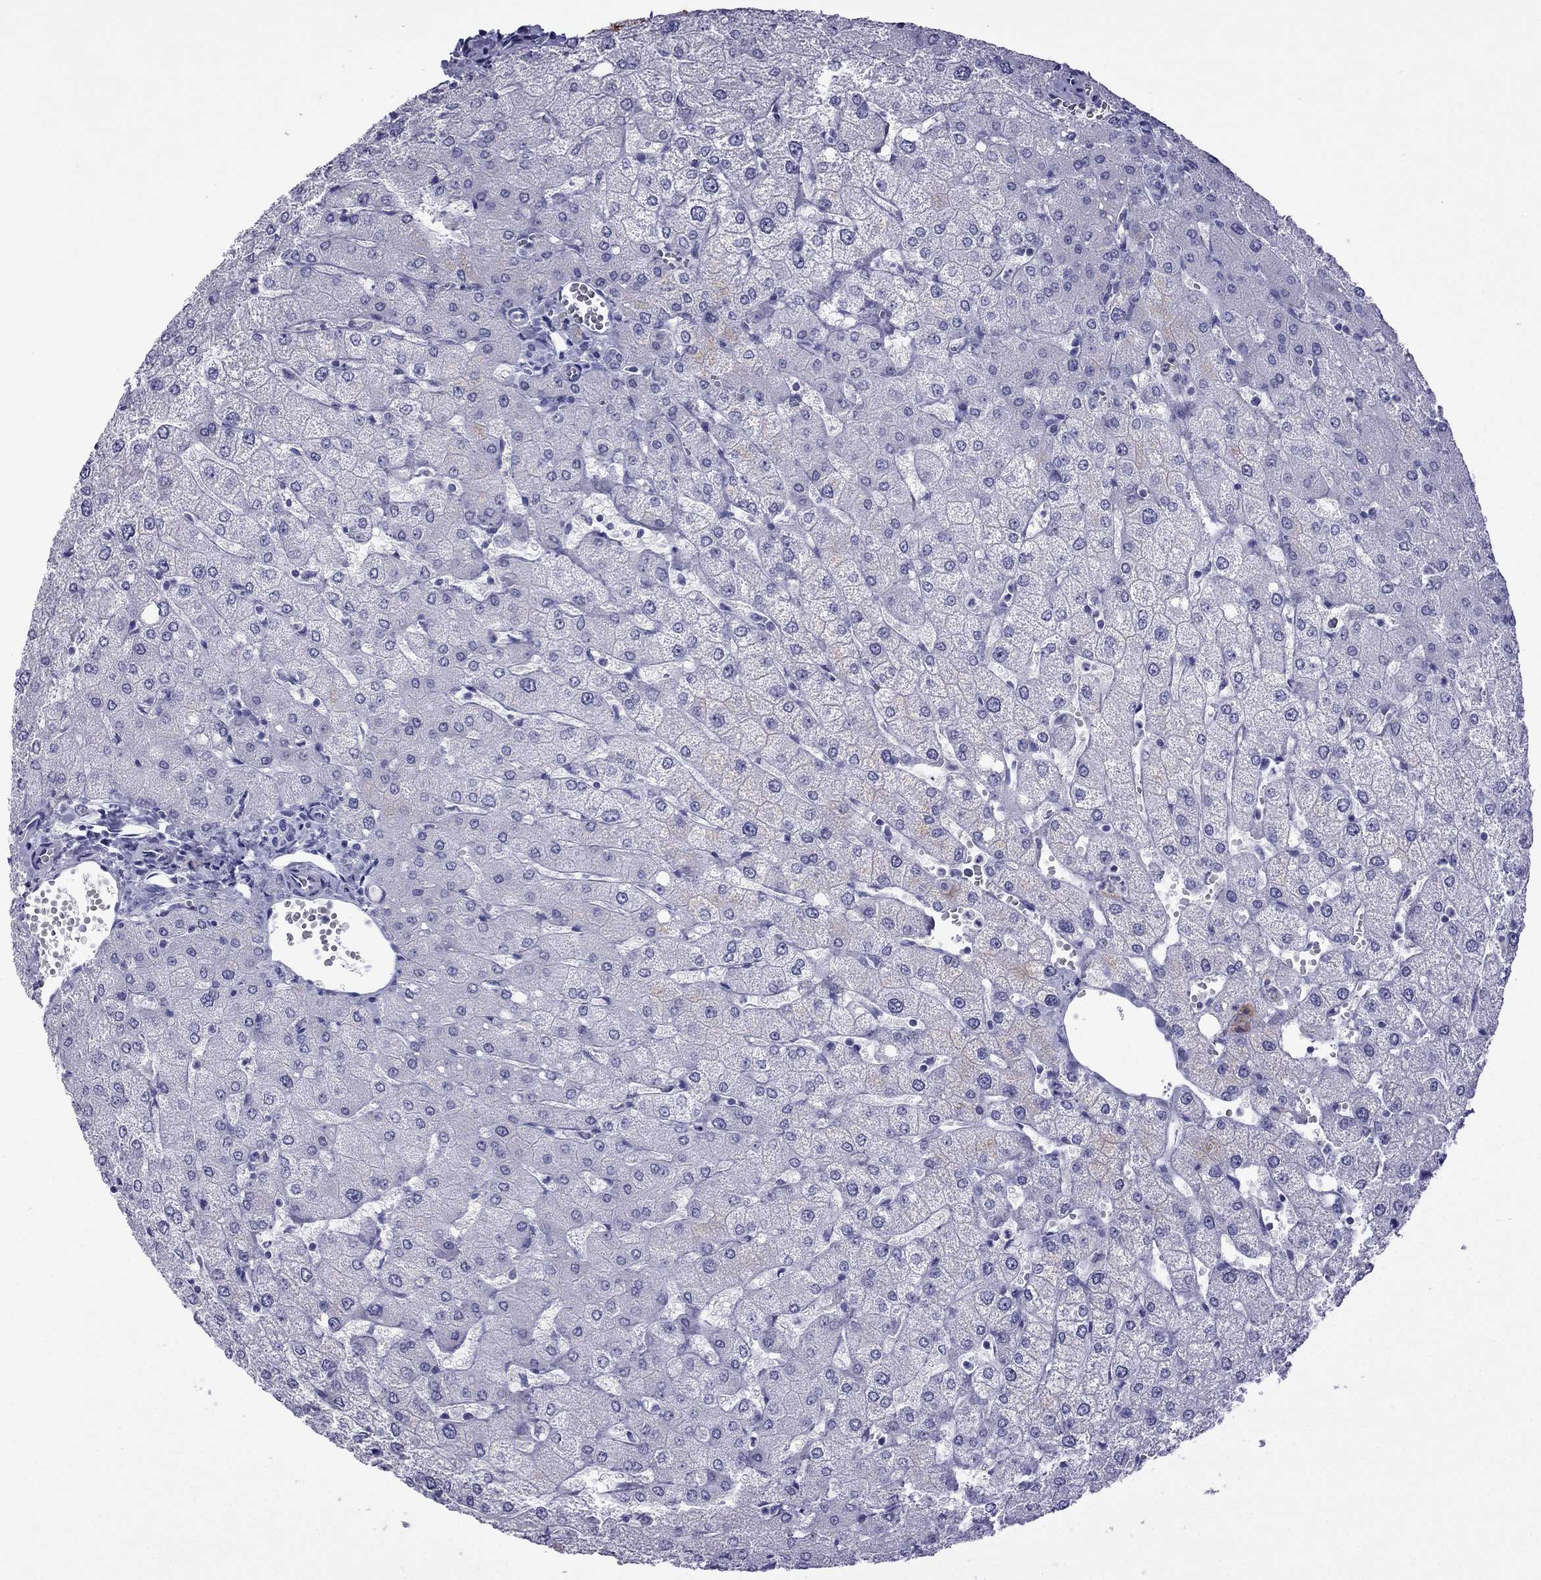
{"staining": {"intensity": "negative", "quantity": "none", "location": "none"}, "tissue": "liver", "cell_type": "Cholangiocytes", "image_type": "normal", "snomed": [{"axis": "morphology", "description": "Normal tissue, NOS"}, {"axis": "topography", "description": "Liver"}], "caption": "A photomicrograph of liver stained for a protein demonstrates no brown staining in cholangiocytes.", "gene": "TFF3", "patient": {"sex": "female", "age": 54}}